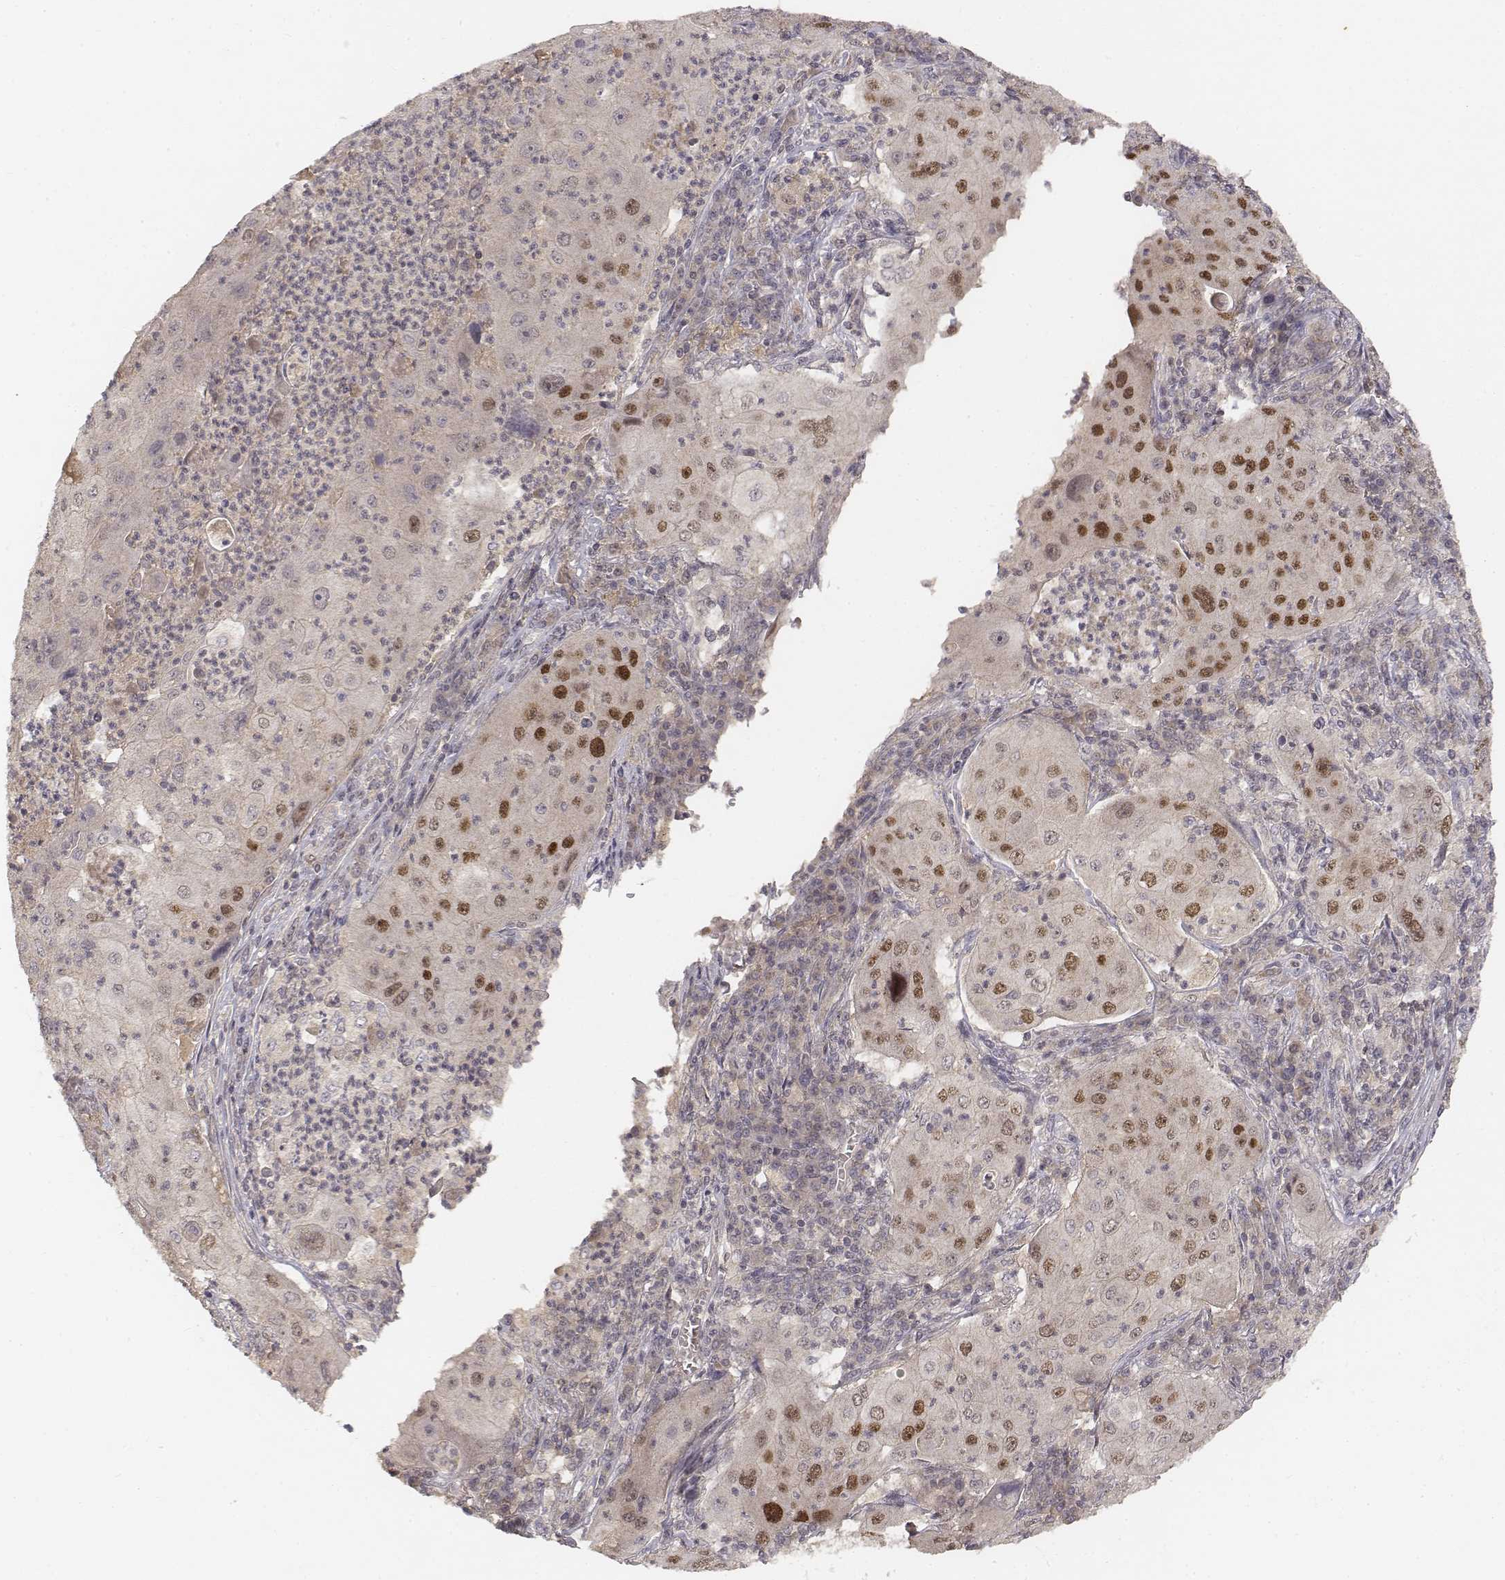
{"staining": {"intensity": "strong", "quantity": "<25%", "location": "nuclear"}, "tissue": "lung cancer", "cell_type": "Tumor cells", "image_type": "cancer", "snomed": [{"axis": "morphology", "description": "Squamous cell carcinoma, NOS"}, {"axis": "topography", "description": "Lung"}], "caption": "Human lung cancer (squamous cell carcinoma) stained for a protein (brown) exhibits strong nuclear positive staining in about <25% of tumor cells.", "gene": "FANCD2", "patient": {"sex": "female", "age": 59}}